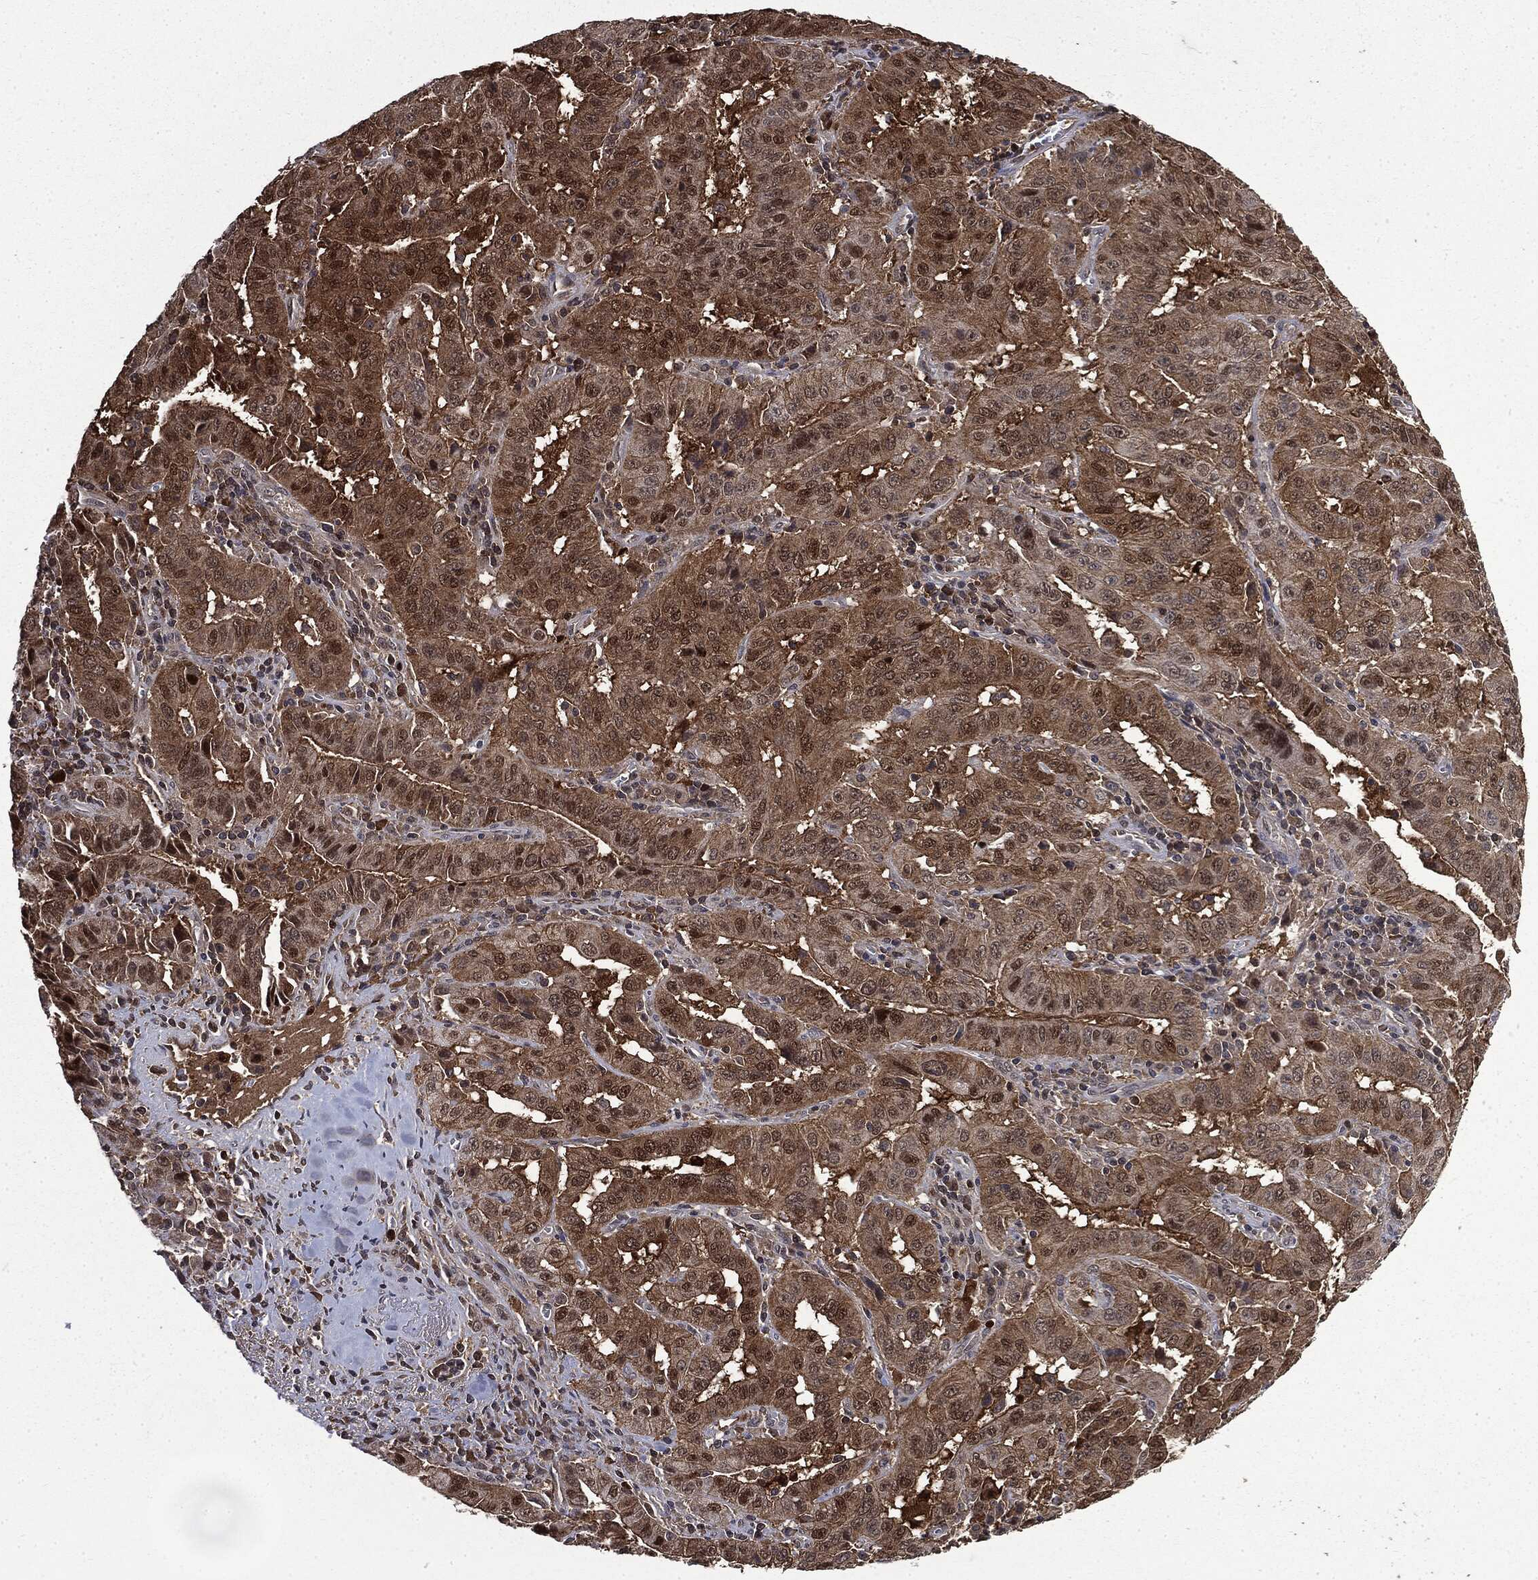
{"staining": {"intensity": "moderate", "quantity": ">75%", "location": "cytoplasmic/membranous,nuclear"}, "tissue": "pancreatic cancer", "cell_type": "Tumor cells", "image_type": "cancer", "snomed": [{"axis": "morphology", "description": "Adenocarcinoma, NOS"}, {"axis": "topography", "description": "Pancreas"}], "caption": "Pancreatic cancer stained with DAB immunohistochemistry (IHC) exhibits medium levels of moderate cytoplasmic/membranous and nuclear expression in approximately >75% of tumor cells.", "gene": "GPI", "patient": {"sex": "male", "age": 63}}